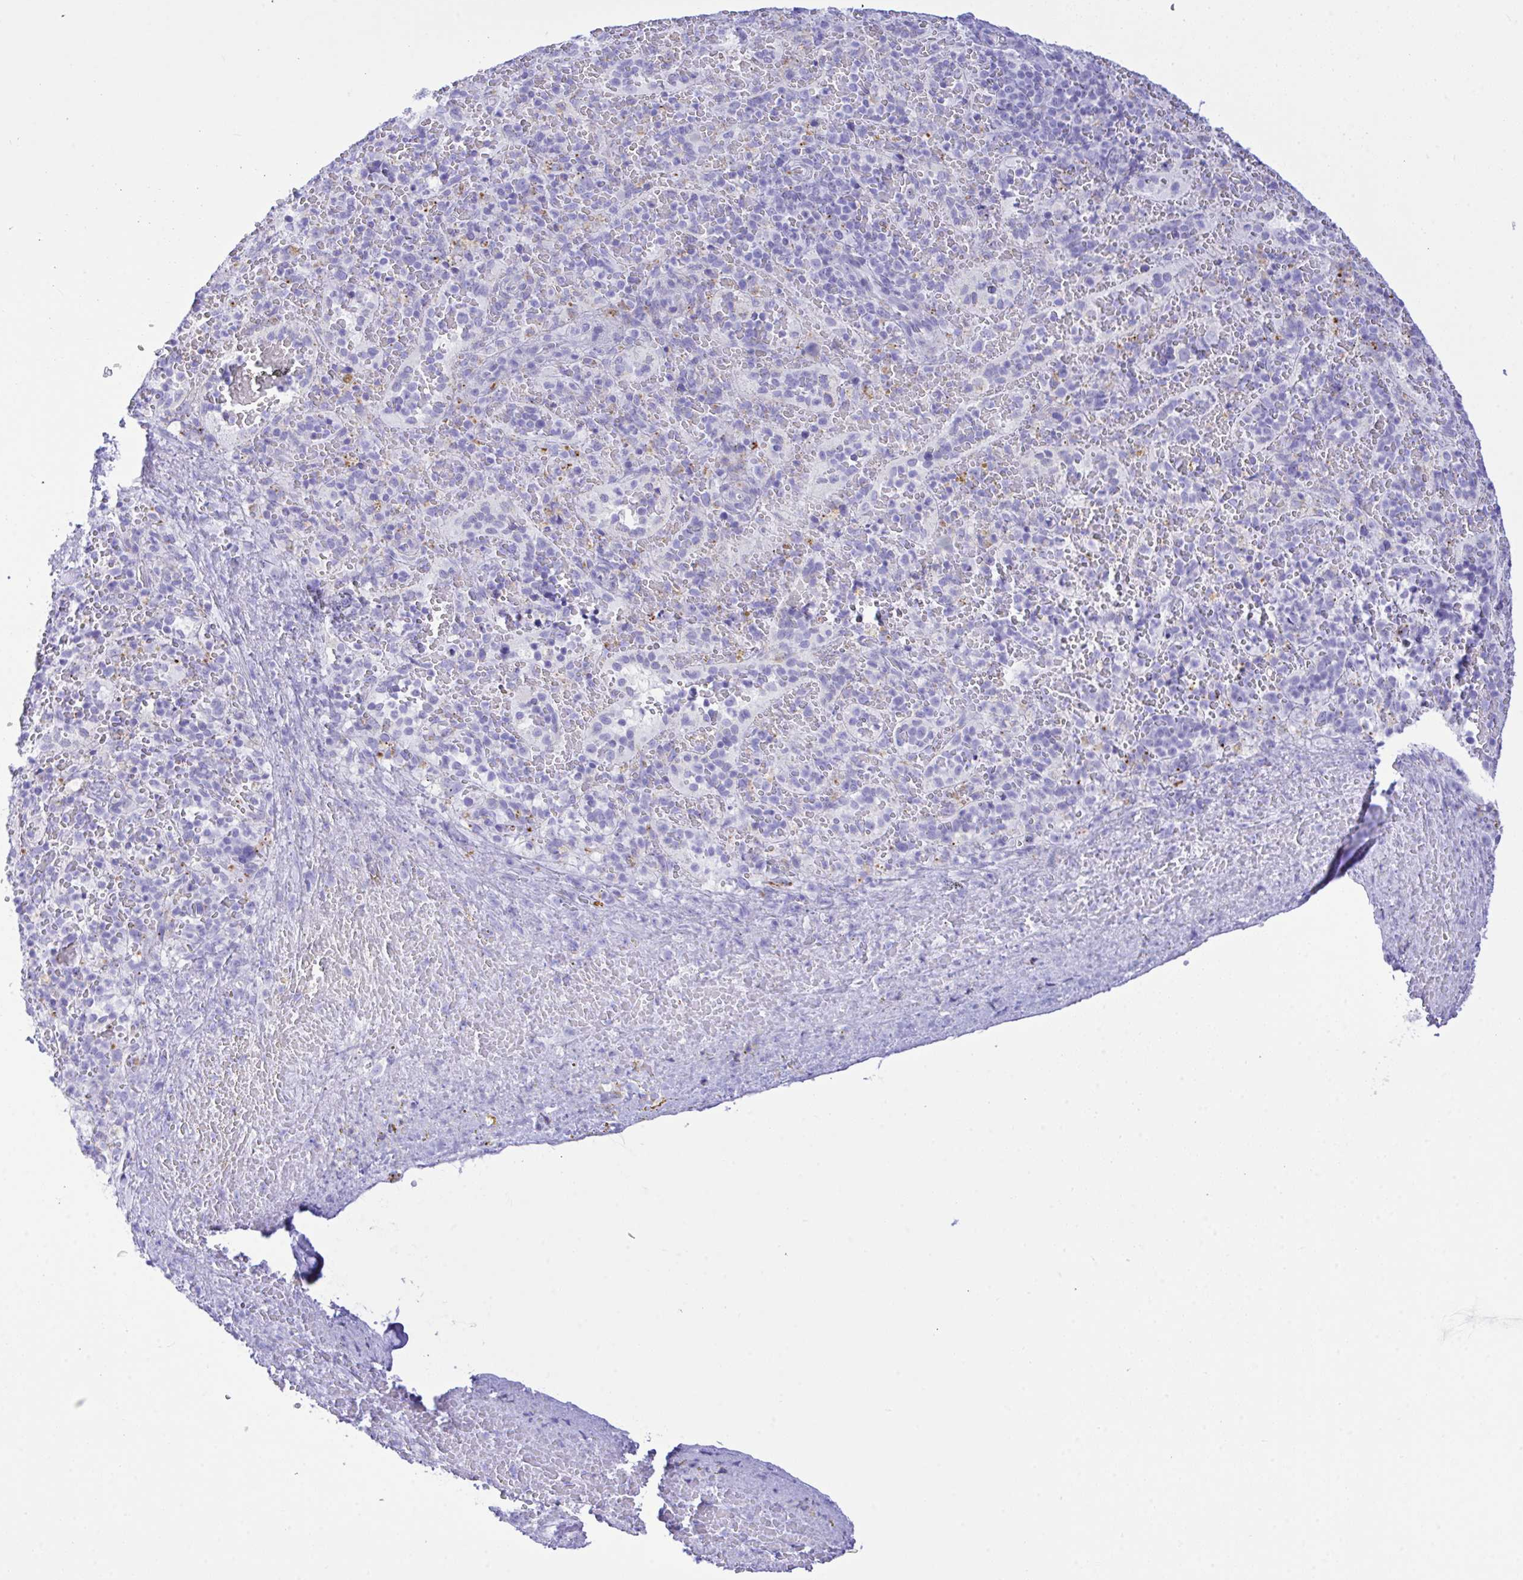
{"staining": {"intensity": "negative", "quantity": "none", "location": "none"}, "tissue": "spleen", "cell_type": "Cells in red pulp", "image_type": "normal", "snomed": [{"axis": "morphology", "description": "Normal tissue, NOS"}, {"axis": "topography", "description": "Spleen"}], "caption": "Immunohistochemistry (IHC) photomicrograph of unremarkable spleen: human spleen stained with DAB (3,3'-diaminobenzidine) demonstrates no significant protein positivity in cells in red pulp.", "gene": "SELENOV", "patient": {"sex": "female", "age": 50}}